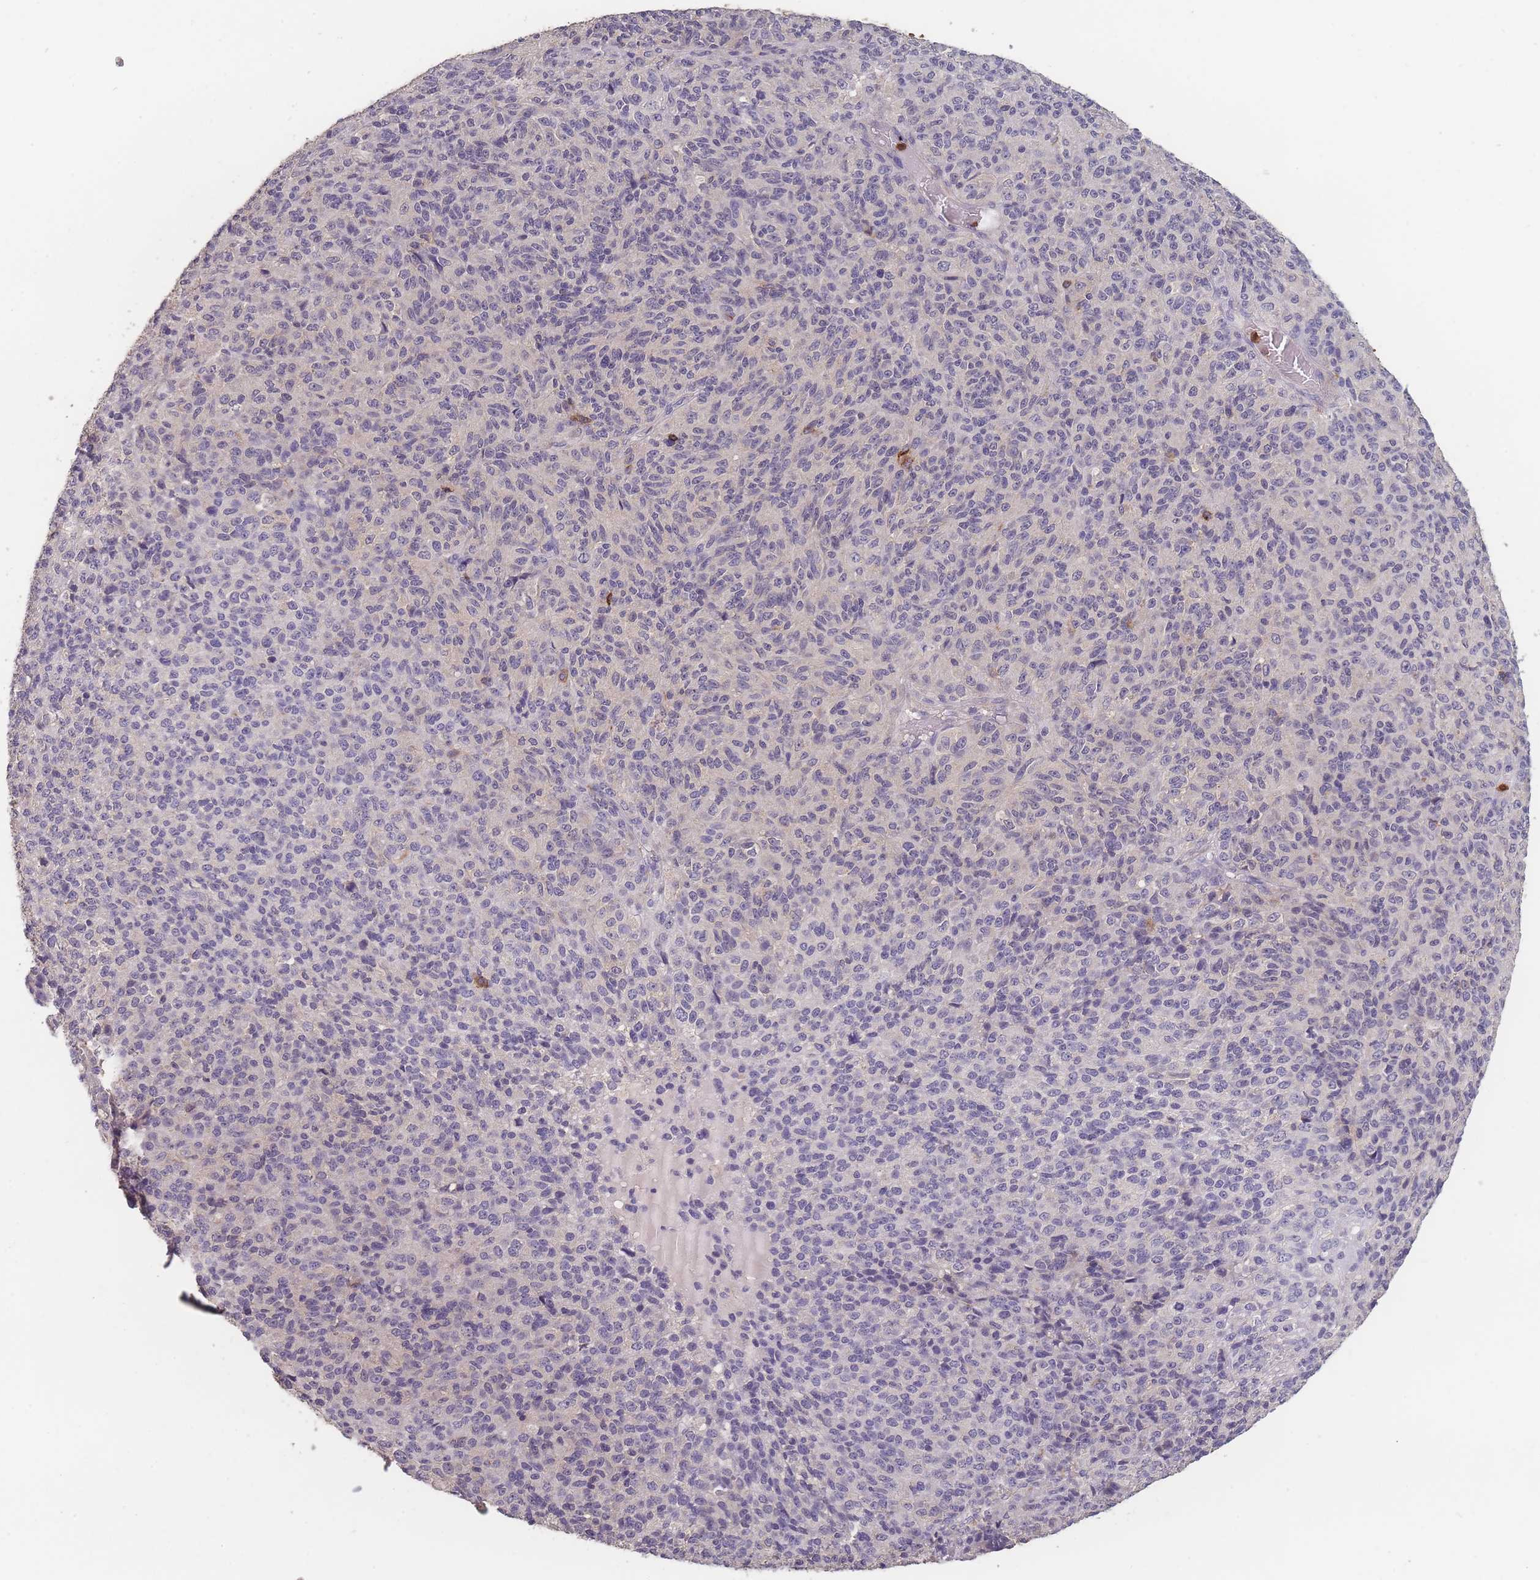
{"staining": {"intensity": "negative", "quantity": "none", "location": "none"}, "tissue": "melanoma", "cell_type": "Tumor cells", "image_type": "cancer", "snomed": [{"axis": "morphology", "description": "Malignant melanoma, Metastatic site"}, {"axis": "topography", "description": "Brain"}], "caption": "Immunohistochemistry of melanoma reveals no positivity in tumor cells.", "gene": "BST1", "patient": {"sex": "female", "age": 56}}